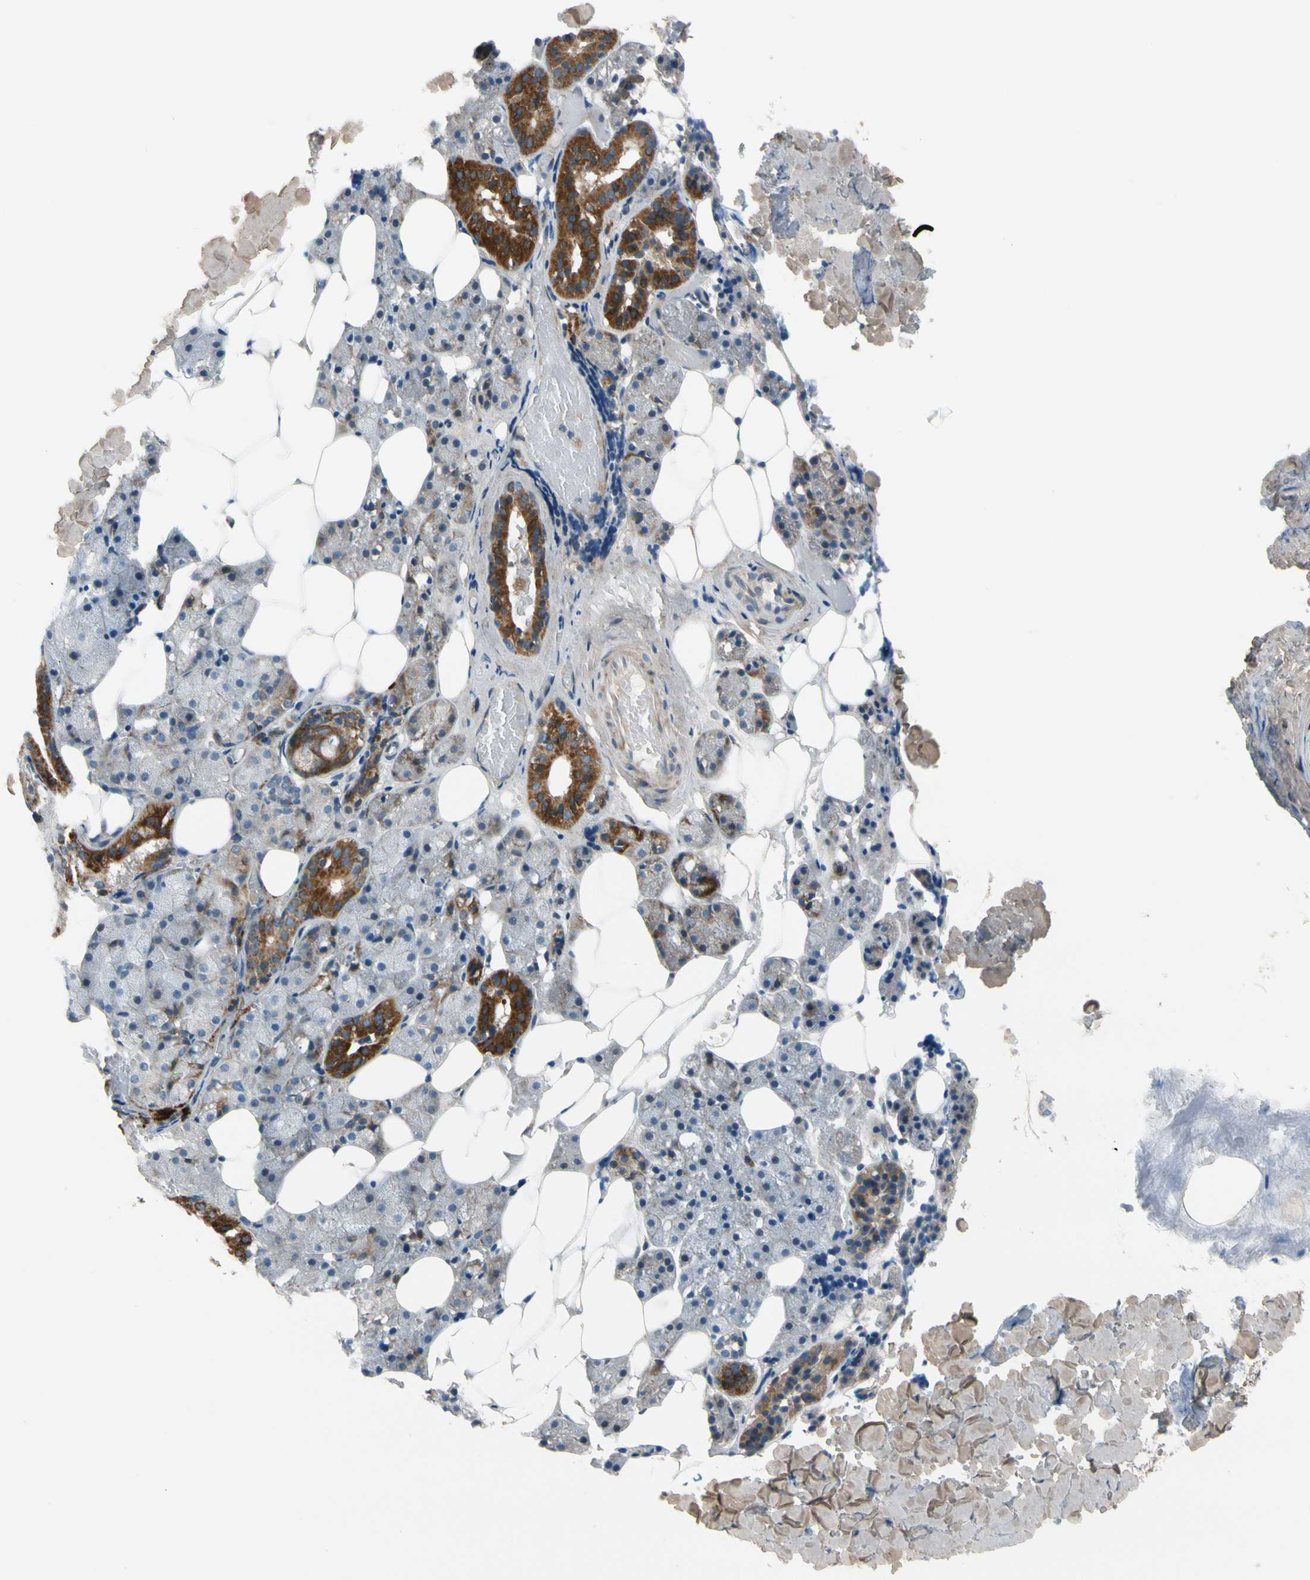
{"staining": {"intensity": "moderate", "quantity": ">75%", "location": "cytoplasmic/membranous"}, "tissue": "salivary gland", "cell_type": "Glandular cells", "image_type": "normal", "snomed": [{"axis": "morphology", "description": "Normal tissue, NOS"}, {"axis": "topography", "description": "Salivary gland"}], "caption": "The micrograph reveals staining of normal salivary gland, revealing moderate cytoplasmic/membranous protein positivity (brown color) within glandular cells. The staining was performed using DAB (3,3'-diaminobenzidine) to visualize the protein expression in brown, while the nuclei were stained in blue with hematoxylin (Magnification: 20x).", "gene": "MST1R", "patient": {"sex": "female", "age": 55}}